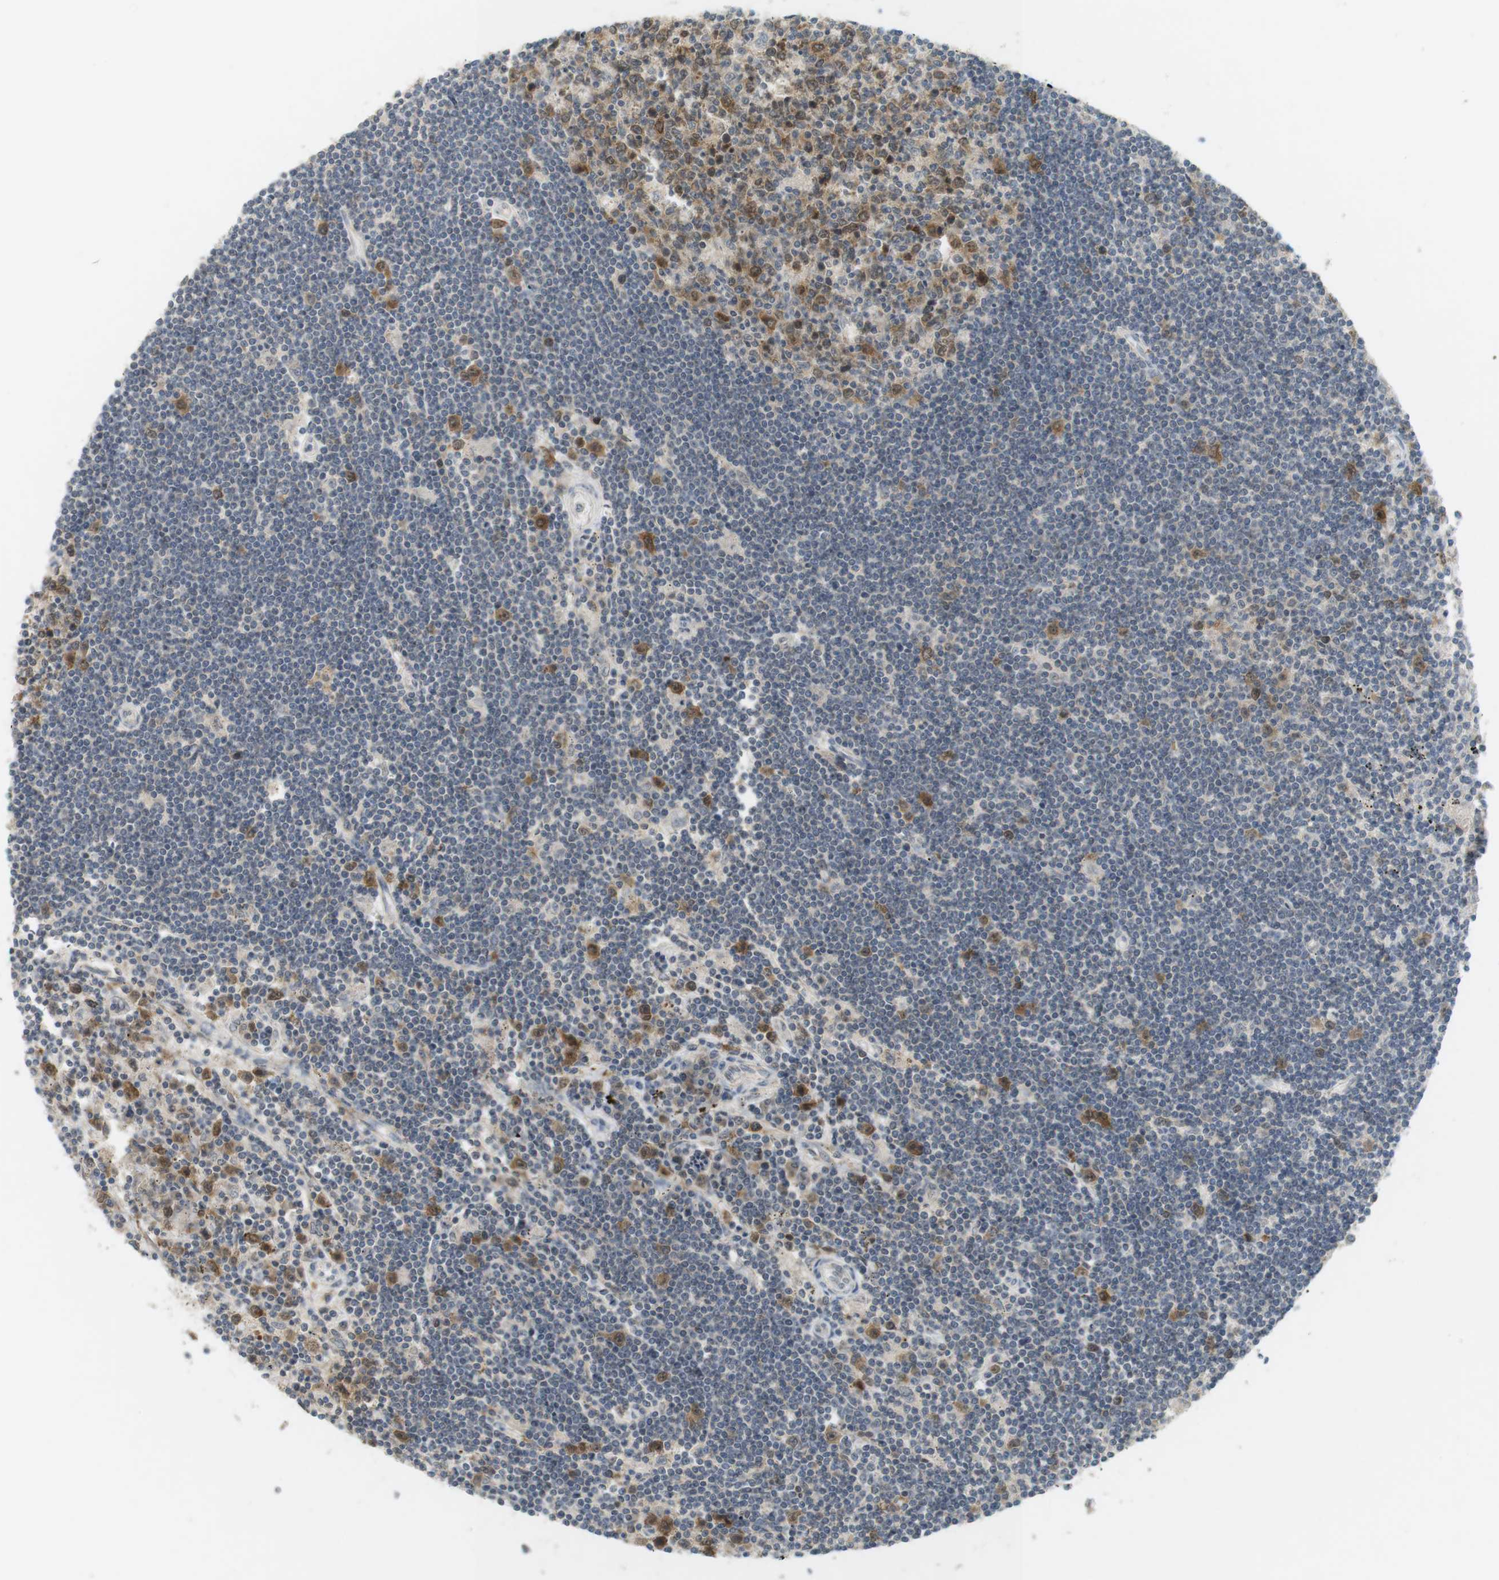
{"staining": {"intensity": "moderate", "quantity": "<25%", "location": "cytoplasmic/membranous"}, "tissue": "lymphoma", "cell_type": "Tumor cells", "image_type": "cancer", "snomed": [{"axis": "morphology", "description": "Malignant lymphoma, non-Hodgkin's type, Low grade"}, {"axis": "topography", "description": "Spleen"}], "caption": "Immunohistochemical staining of lymphoma reveals moderate cytoplasmic/membranous protein staining in approximately <25% of tumor cells.", "gene": "TTK", "patient": {"sex": "male", "age": 76}}